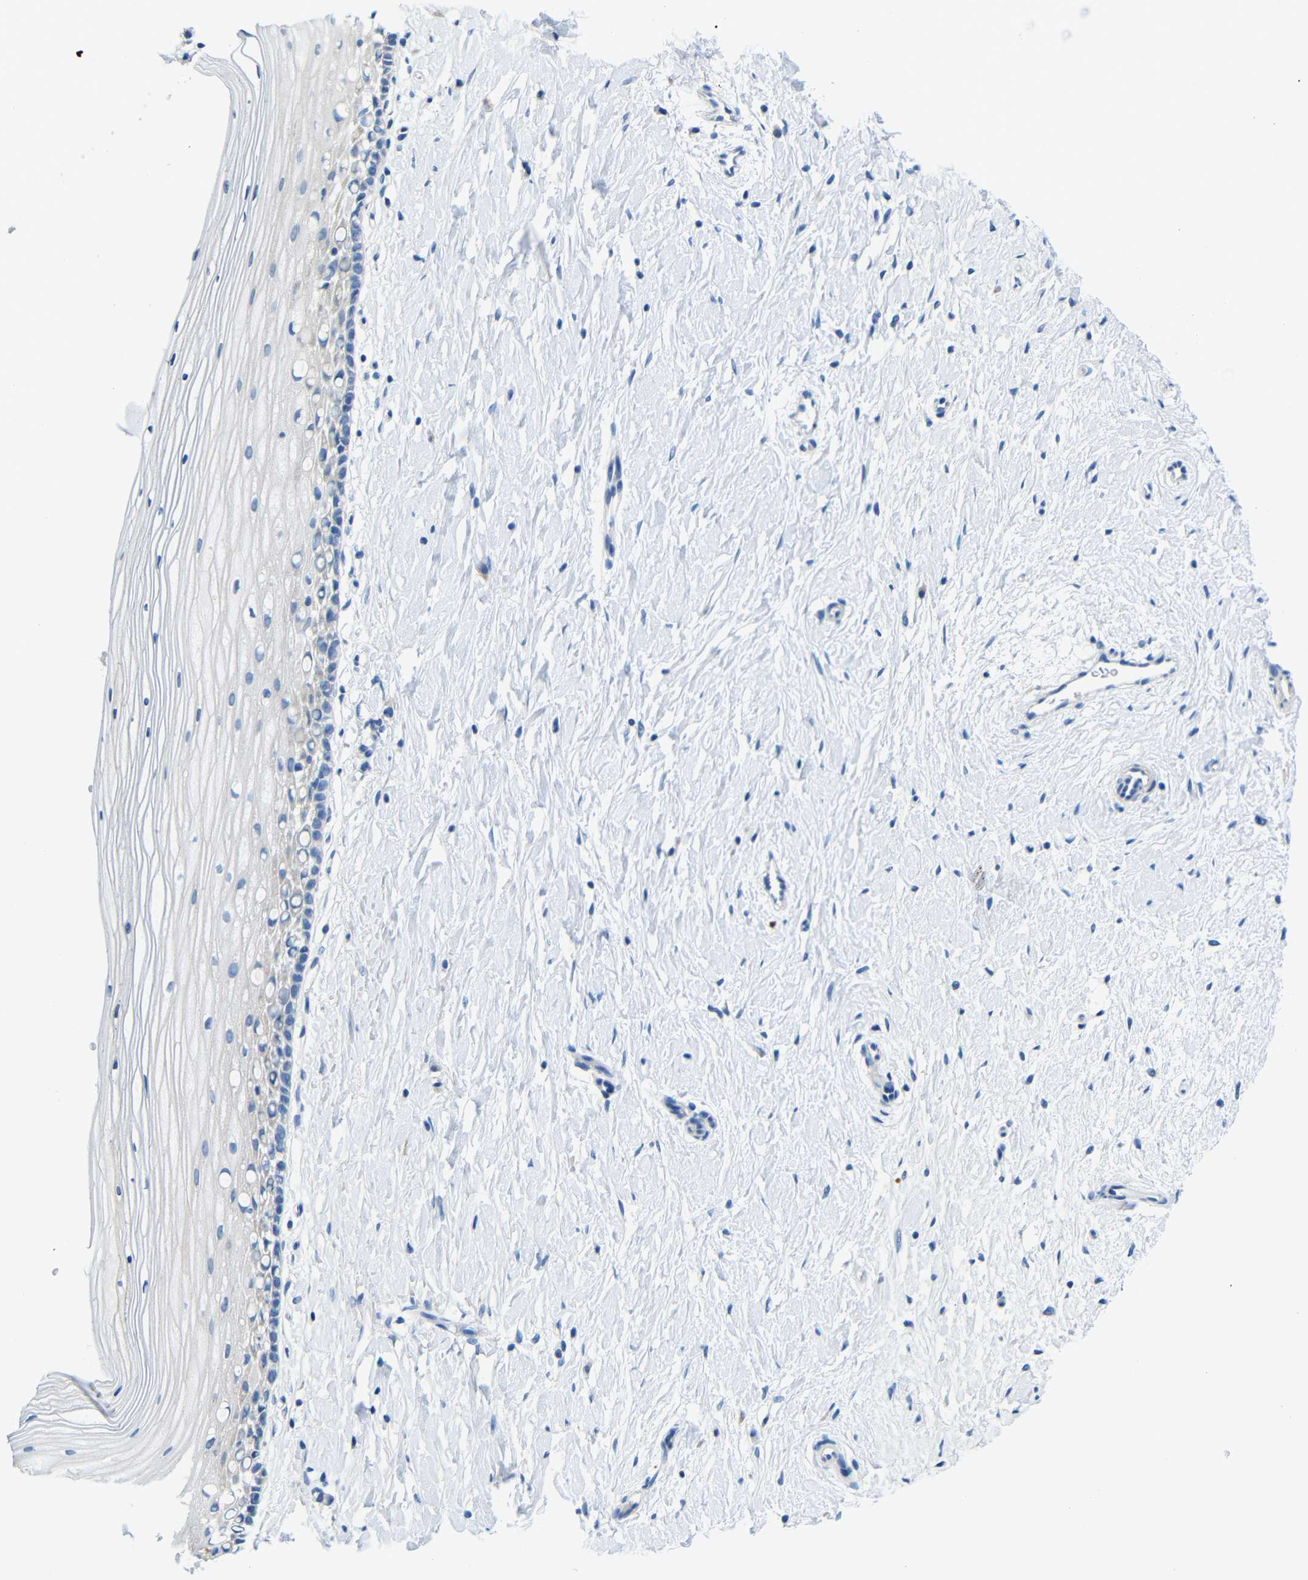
{"staining": {"intensity": "negative", "quantity": "none", "location": "none"}, "tissue": "cervix", "cell_type": "Glandular cells", "image_type": "normal", "snomed": [{"axis": "morphology", "description": "Normal tissue, NOS"}, {"axis": "topography", "description": "Cervix"}], "caption": "This micrograph is of benign cervix stained with immunohistochemistry to label a protein in brown with the nuclei are counter-stained blue. There is no positivity in glandular cells. (DAB (3,3'-diaminobenzidine) immunohistochemistry visualized using brightfield microscopy, high magnification).", "gene": "NEGR1", "patient": {"sex": "female", "age": 39}}